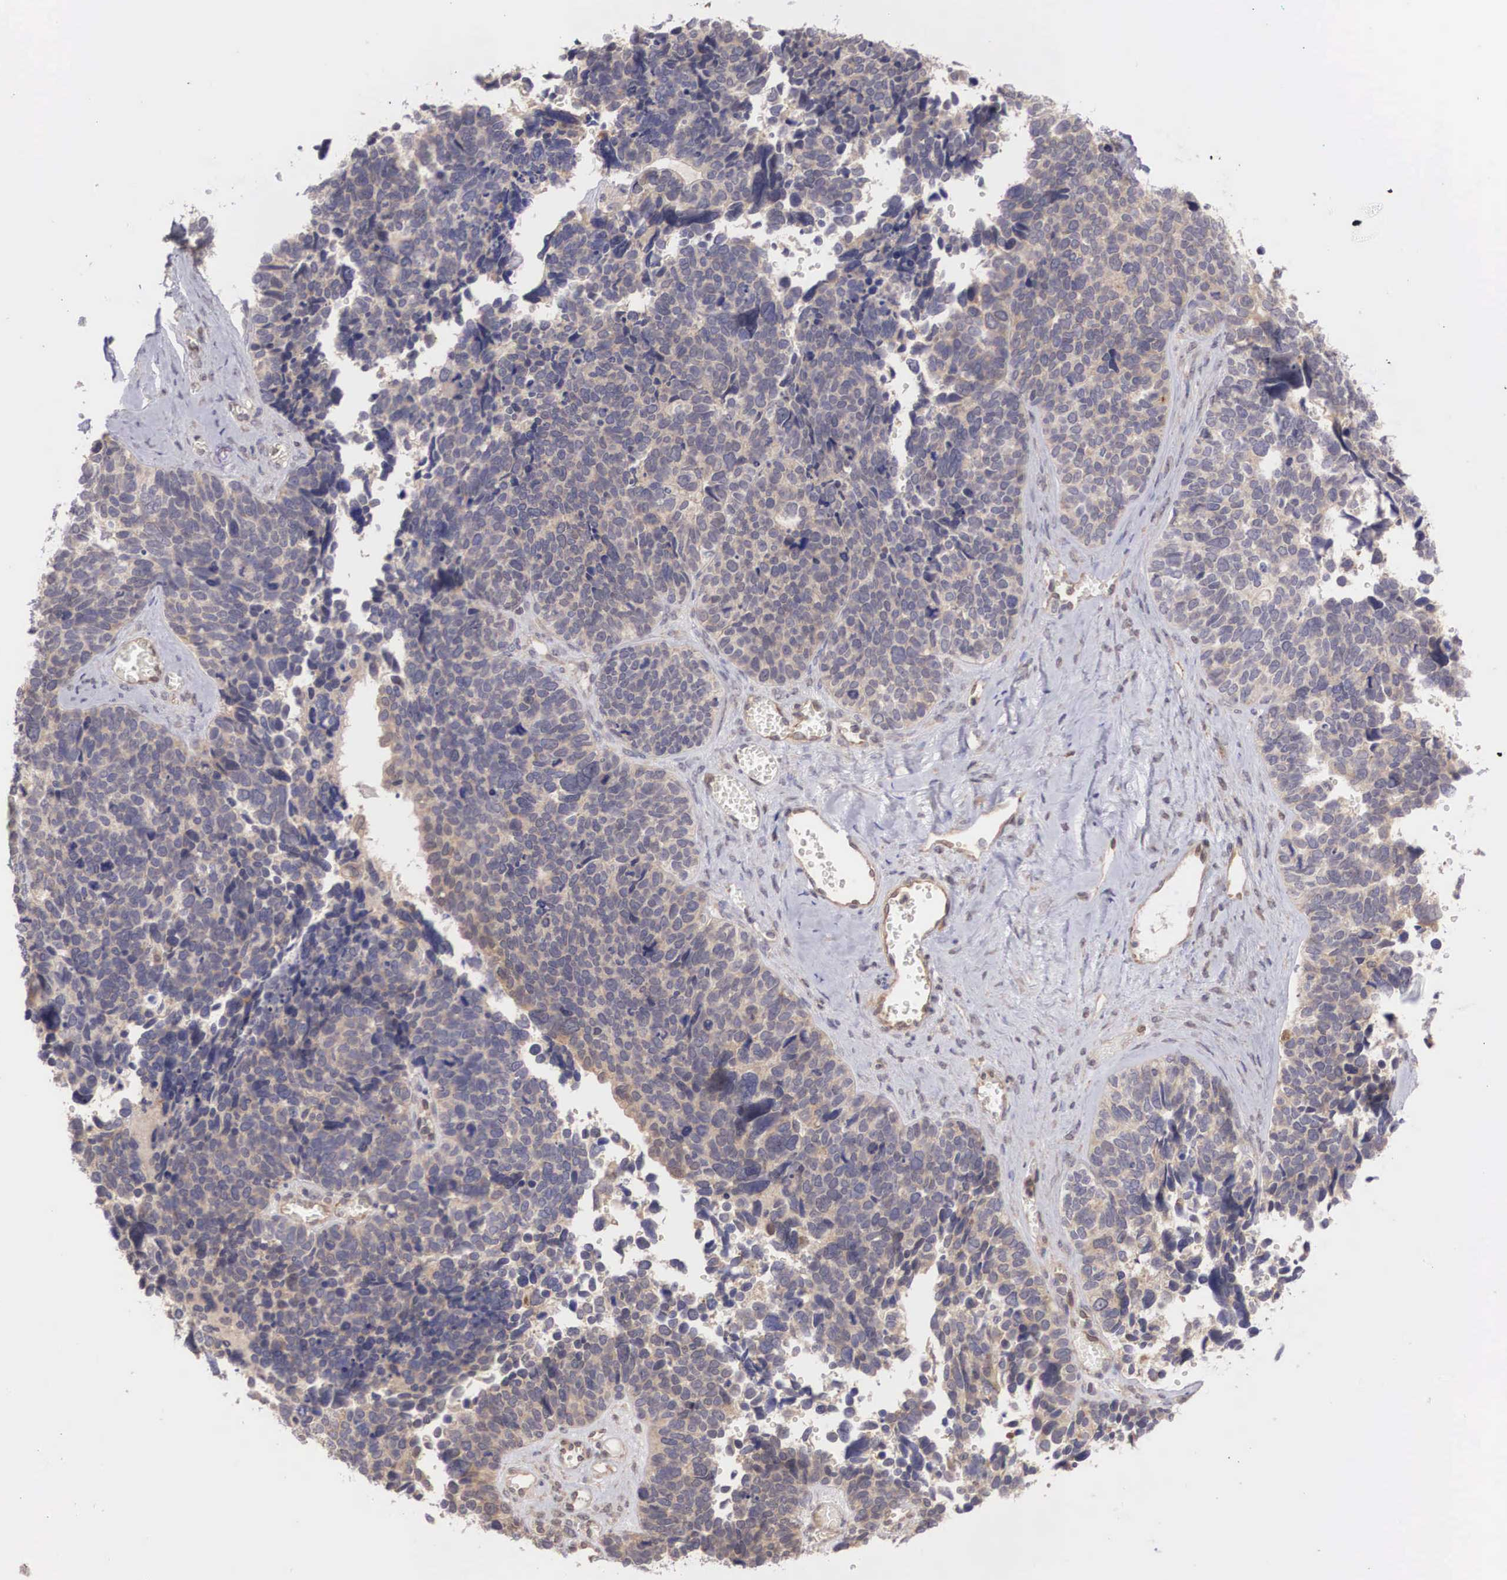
{"staining": {"intensity": "weak", "quantity": "25%-75%", "location": "cytoplasmic/membranous"}, "tissue": "ovarian cancer", "cell_type": "Tumor cells", "image_type": "cancer", "snomed": [{"axis": "morphology", "description": "Cystadenocarcinoma, serous, NOS"}, {"axis": "topography", "description": "Ovary"}], "caption": "Human serous cystadenocarcinoma (ovarian) stained with a brown dye reveals weak cytoplasmic/membranous positive positivity in approximately 25%-75% of tumor cells.", "gene": "DNAJB7", "patient": {"sex": "female", "age": 77}}